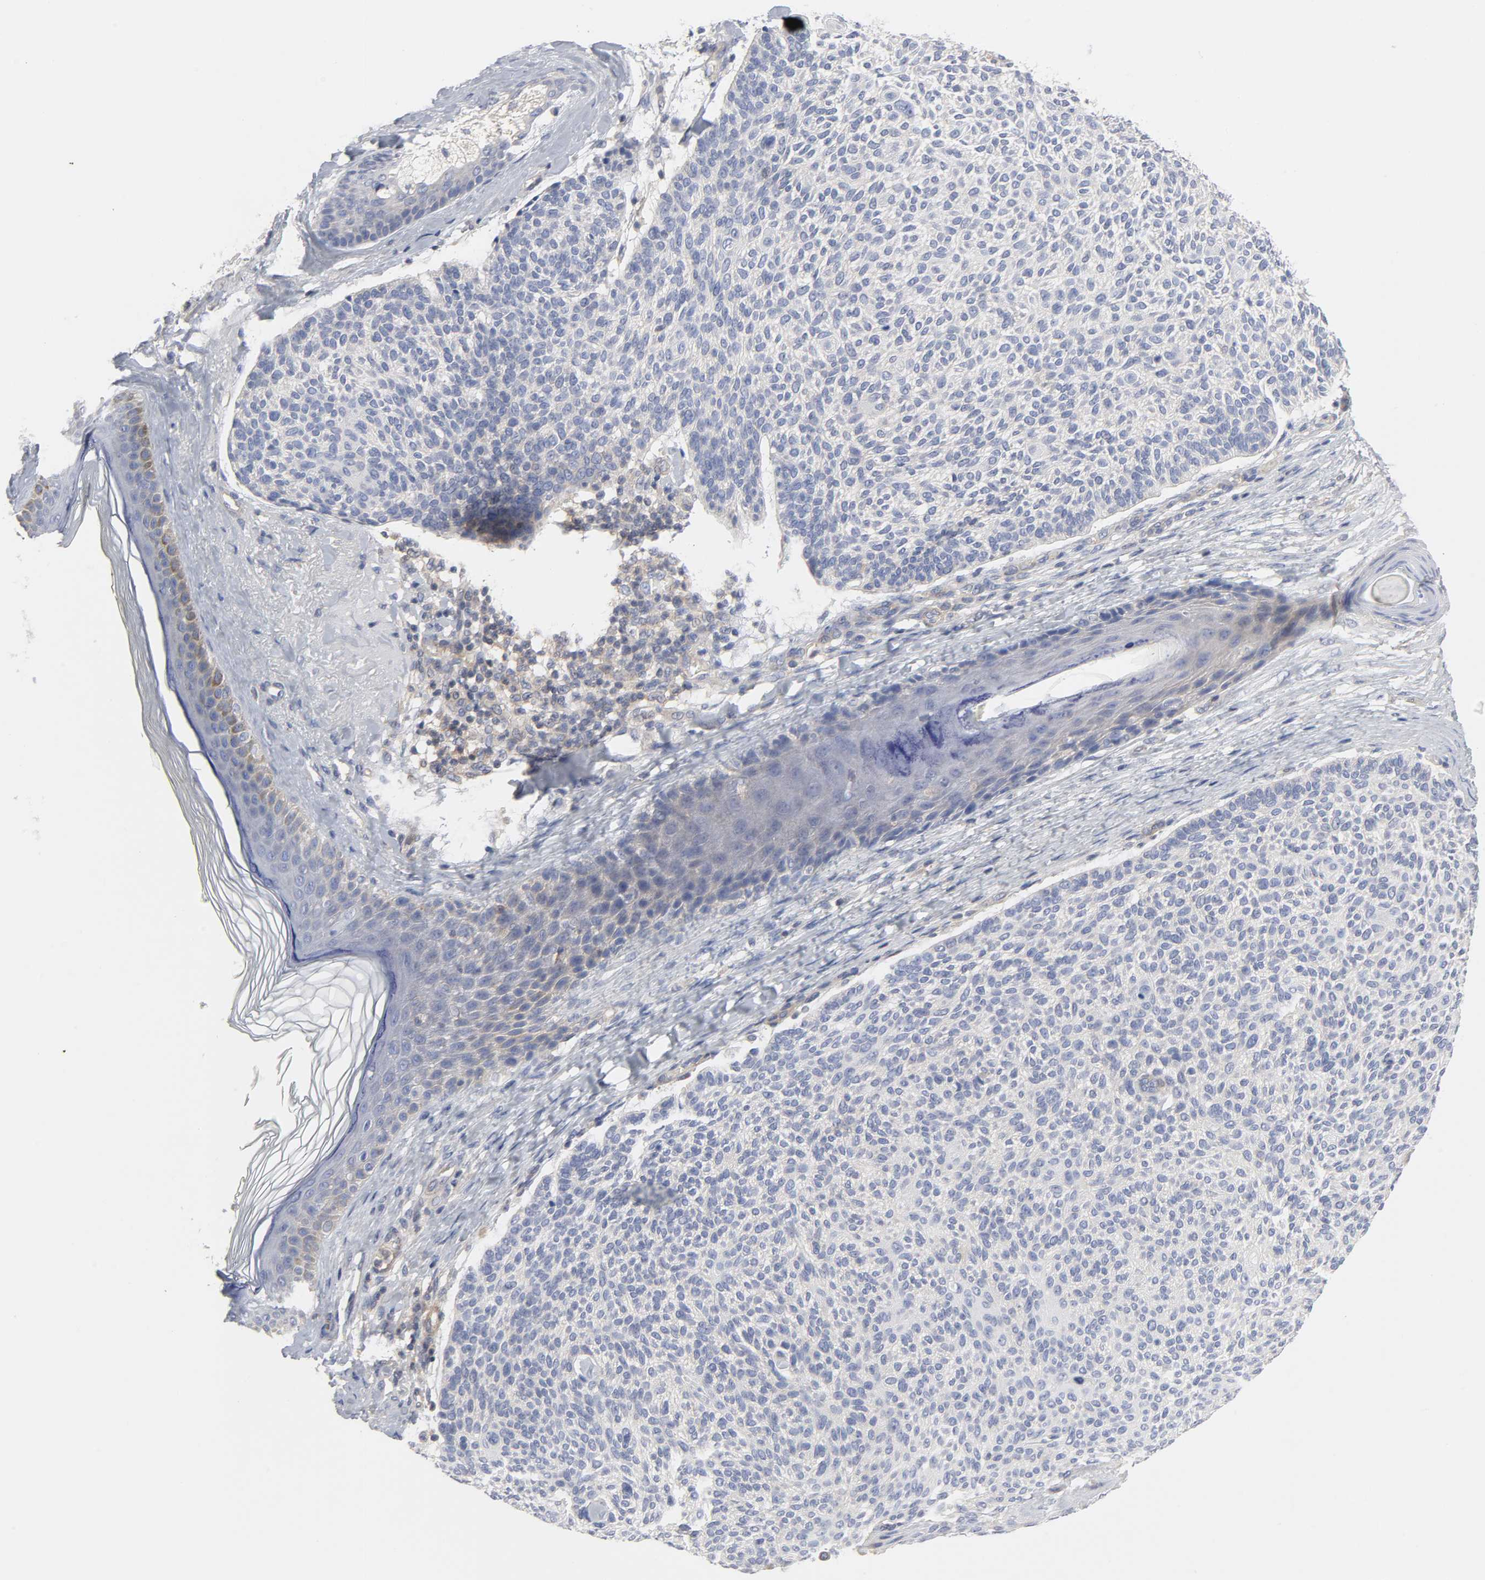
{"staining": {"intensity": "negative", "quantity": "none", "location": "none"}, "tissue": "skin cancer", "cell_type": "Tumor cells", "image_type": "cancer", "snomed": [{"axis": "morphology", "description": "Normal tissue, NOS"}, {"axis": "morphology", "description": "Basal cell carcinoma"}, {"axis": "topography", "description": "Skin"}], "caption": "Immunohistochemistry photomicrograph of basal cell carcinoma (skin) stained for a protein (brown), which shows no expression in tumor cells.", "gene": "ROCK1", "patient": {"sex": "female", "age": 70}}